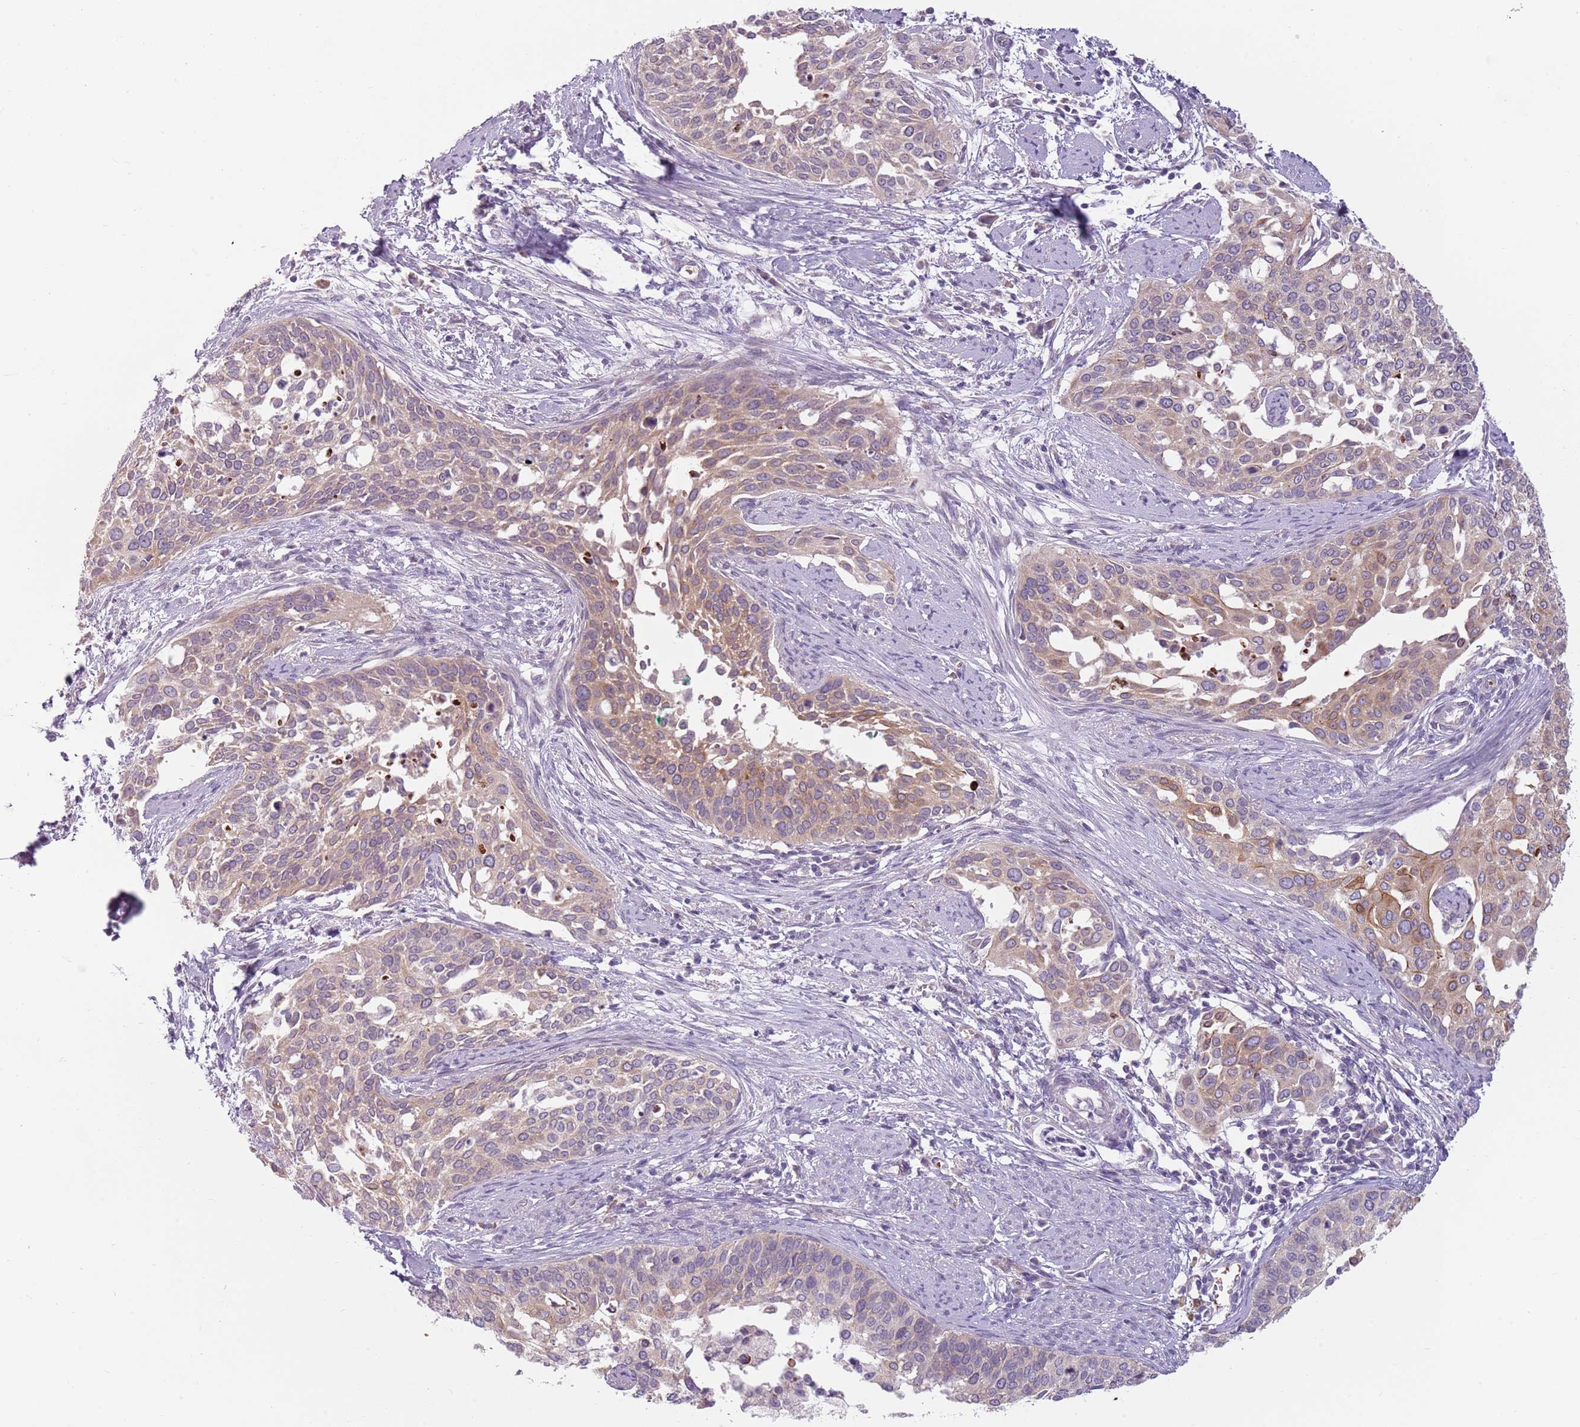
{"staining": {"intensity": "weak", "quantity": "25%-75%", "location": "cytoplasmic/membranous"}, "tissue": "cervical cancer", "cell_type": "Tumor cells", "image_type": "cancer", "snomed": [{"axis": "morphology", "description": "Squamous cell carcinoma, NOS"}, {"axis": "topography", "description": "Cervix"}], "caption": "Immunohistochemical staining of cervical cancer (squamous cell carcinoma) exhibits low levels of weak cytoplasmic/membranous staining in approximately 25%-75% of tumor cells. The staining was performed using DAB (3,3'-diaminobenzidine), with brown indicating positive protein expression. Nuclei are stained blue with hematoxylin.", "gene": "HSPA14", "patient": {"sex": "female", "age": 44}}